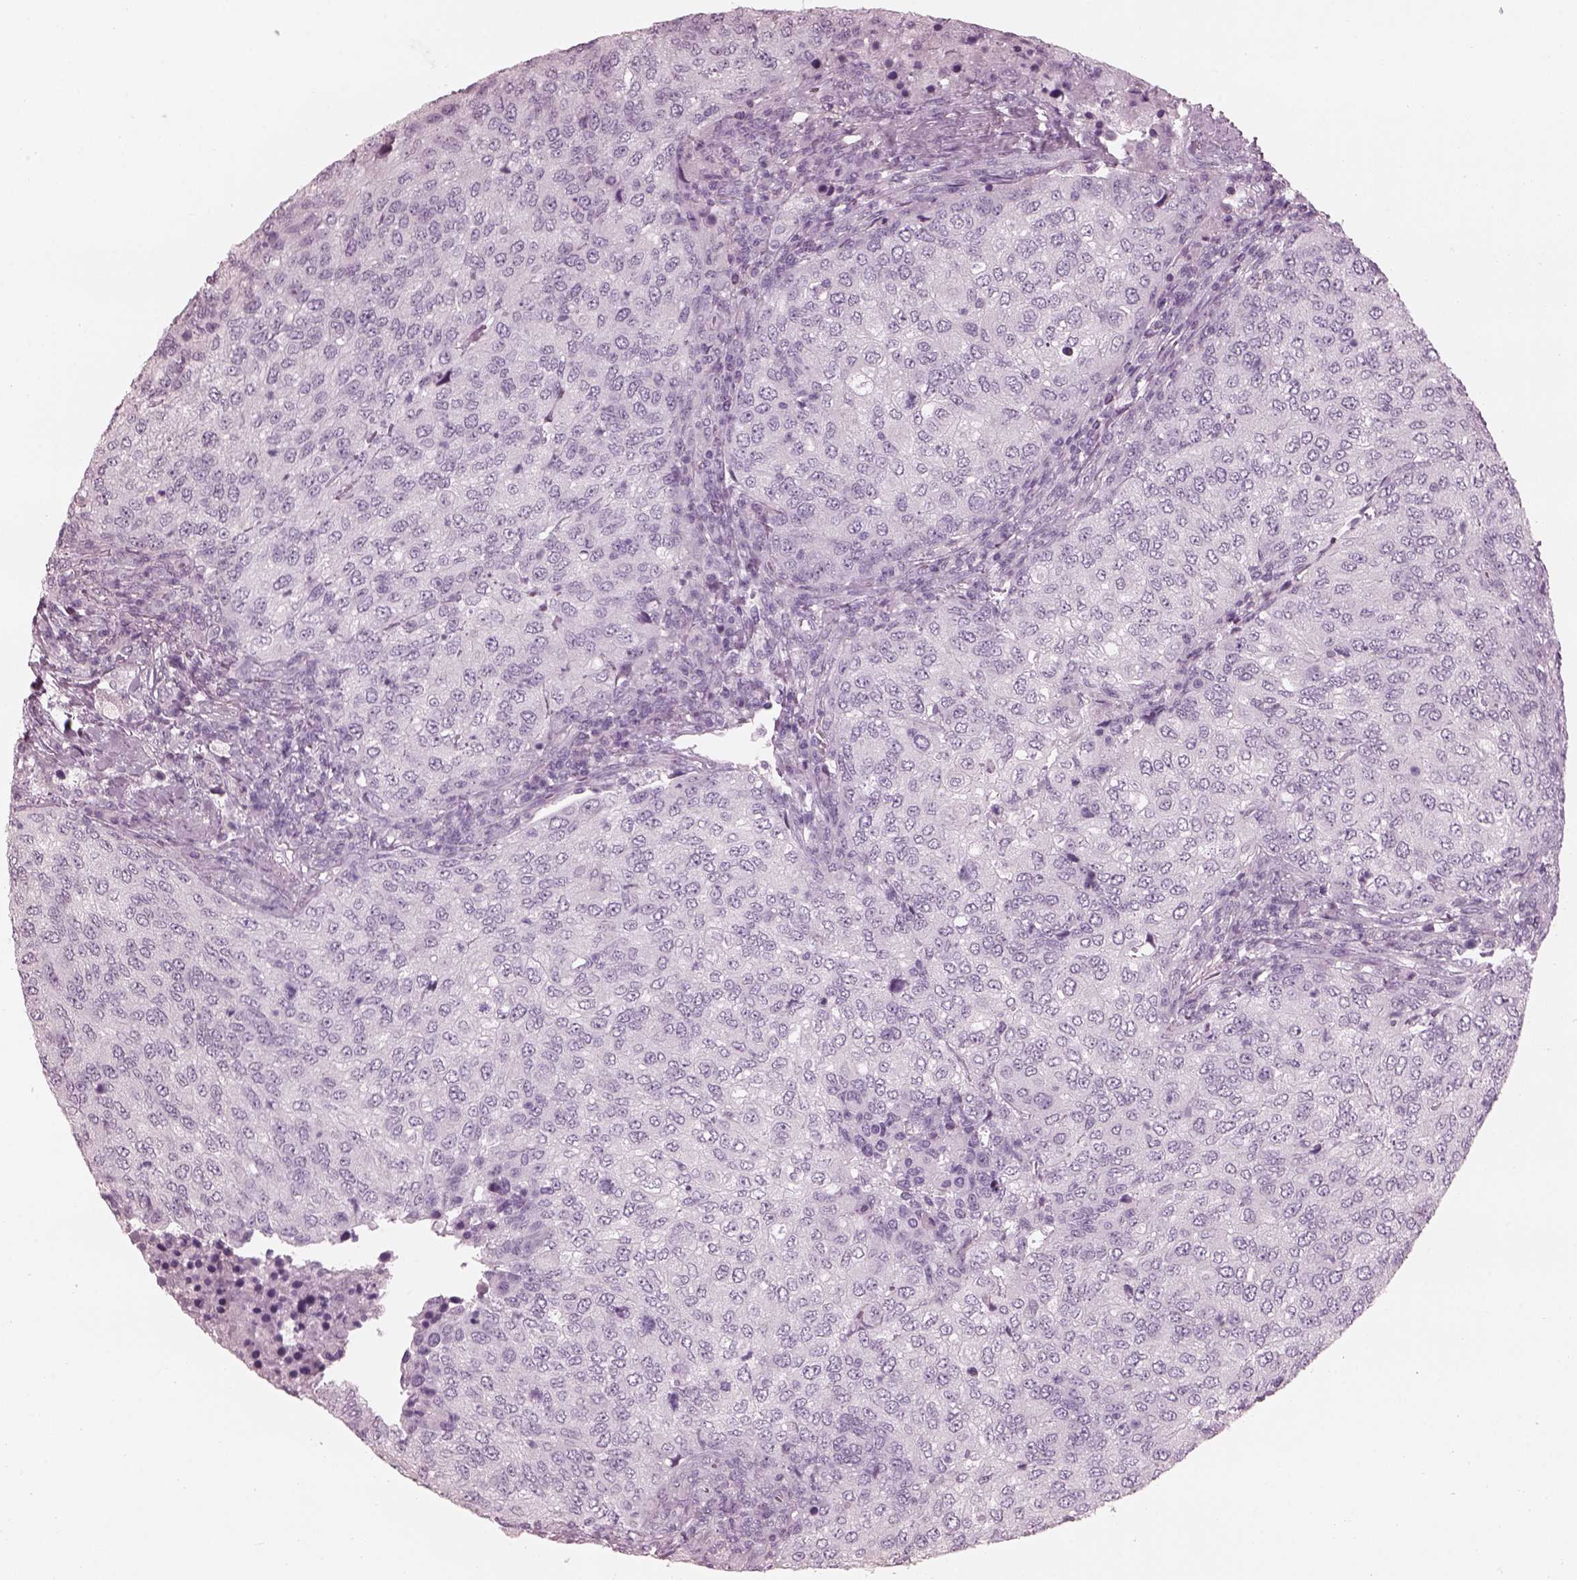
{"staining": {"intensity": "negative", "quantity": "none", "location": "none"}, "tissue": "urothelial cancer", "cell_type": "Tumor cells", "image_type": "cancer", "snomed": [{"axis": "morphology", "description": "Urothelial carcinoma, High grade"}, {"axis": "topography", "description": "Urinary bladder"}], "caption": "A micrograph of human urothelial carcinoma (high-grade) is negative for staining in tumor cells. The staining is performed using DAB (3,3'-diaminobenzidine) brown chromogen with nuclei counter-stained in using hematoxylin.", "gene": "FABP9", "patient": {"sex": "female", "age": 78}}